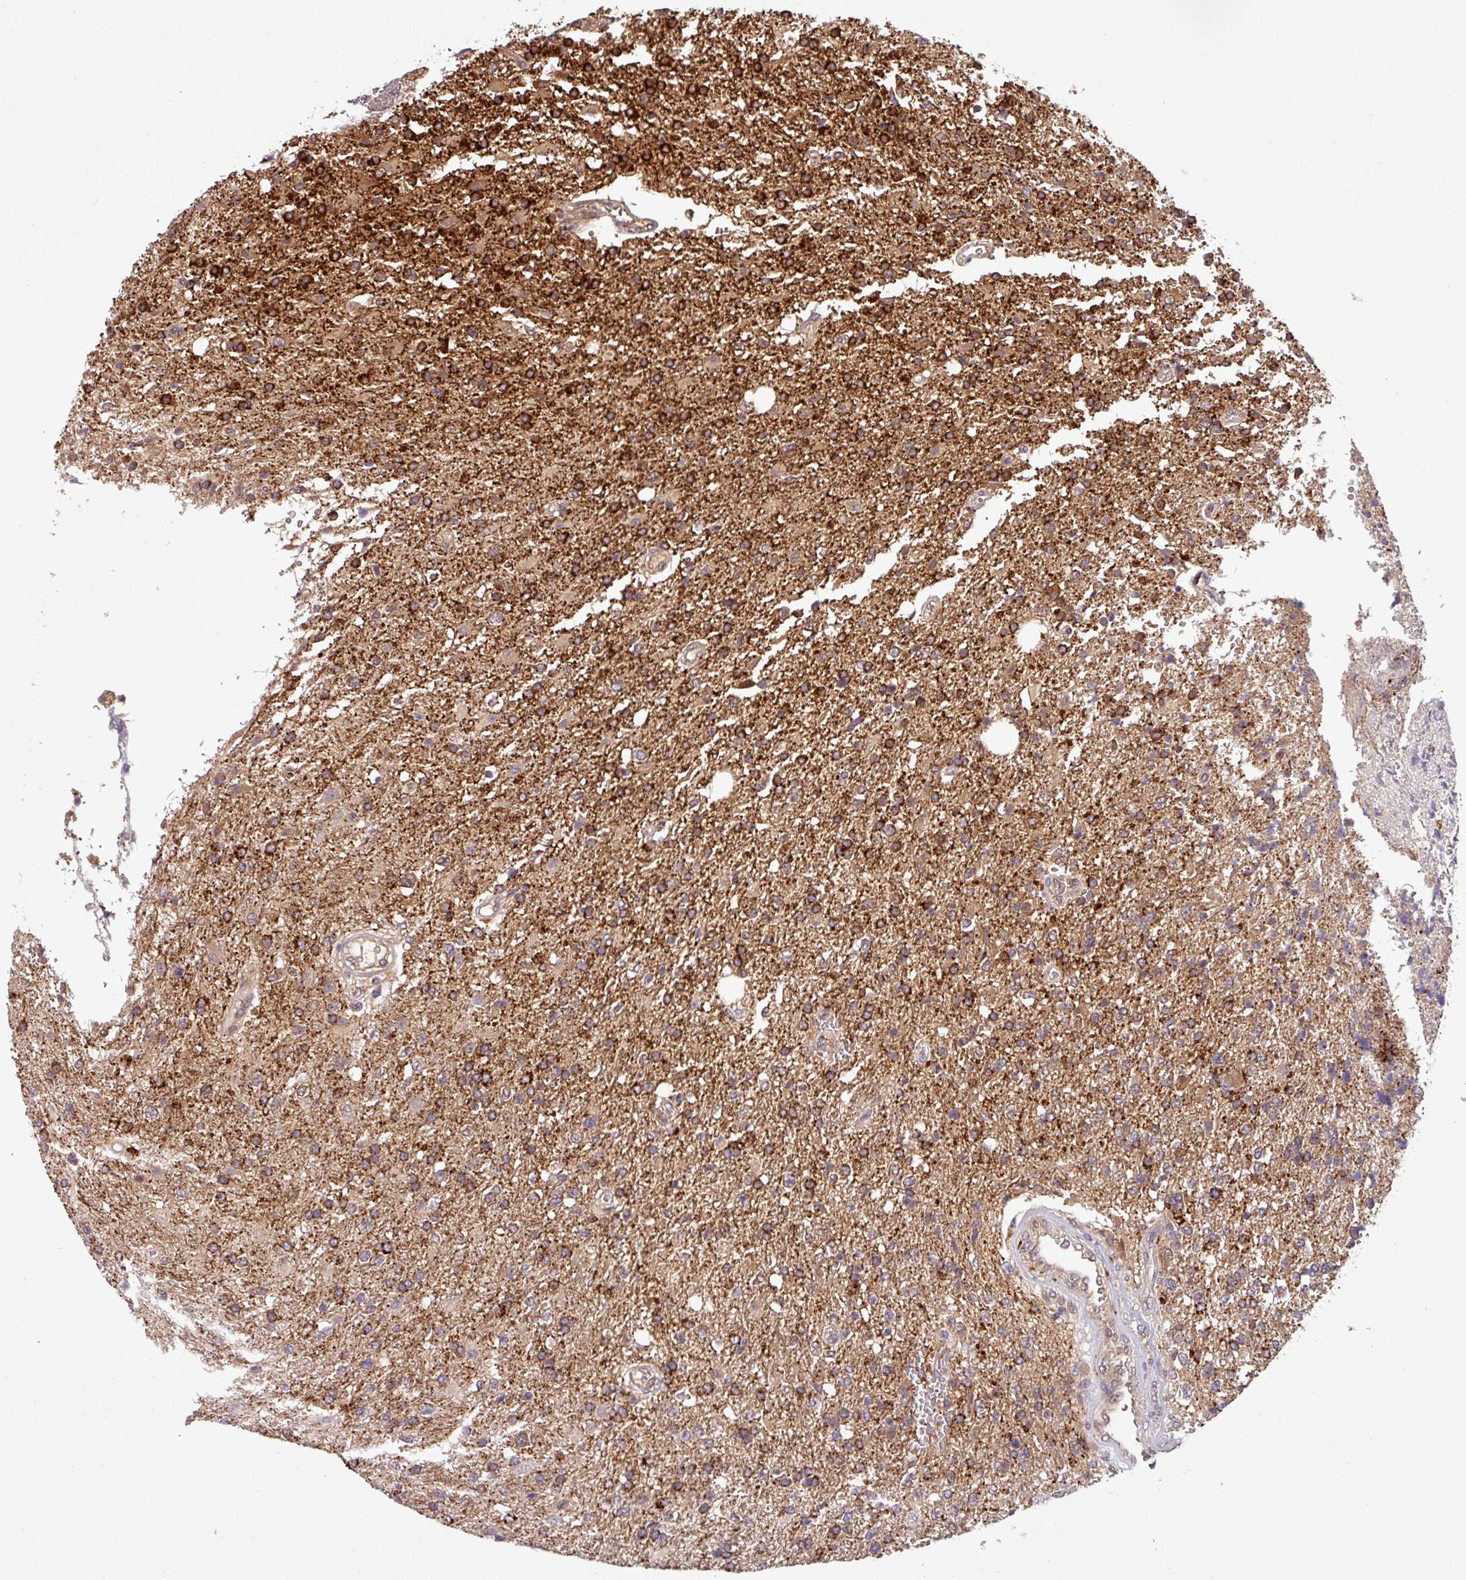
{"staining": {"intensity": "strong", "quantity": ">75%", "location": "cytoplasmic/membranous"}, "tissue": "glioma", "cell_type": "Tumor cells", "image_type": "cancer", "snomed": [{"axis": "morphology", "description": "Glioma, malignant, High grade"}, {"axis": "topography", "description": "Brain"}], "caption": "Glioma stained with DAB immunohistochemistry (IHC) demonstrates high levels of strong cytoplasmic/membranous staining in approximately >75% of tumor cells.", "gene": "PUS1", "patient": {"sex": "male", "age": 56}}